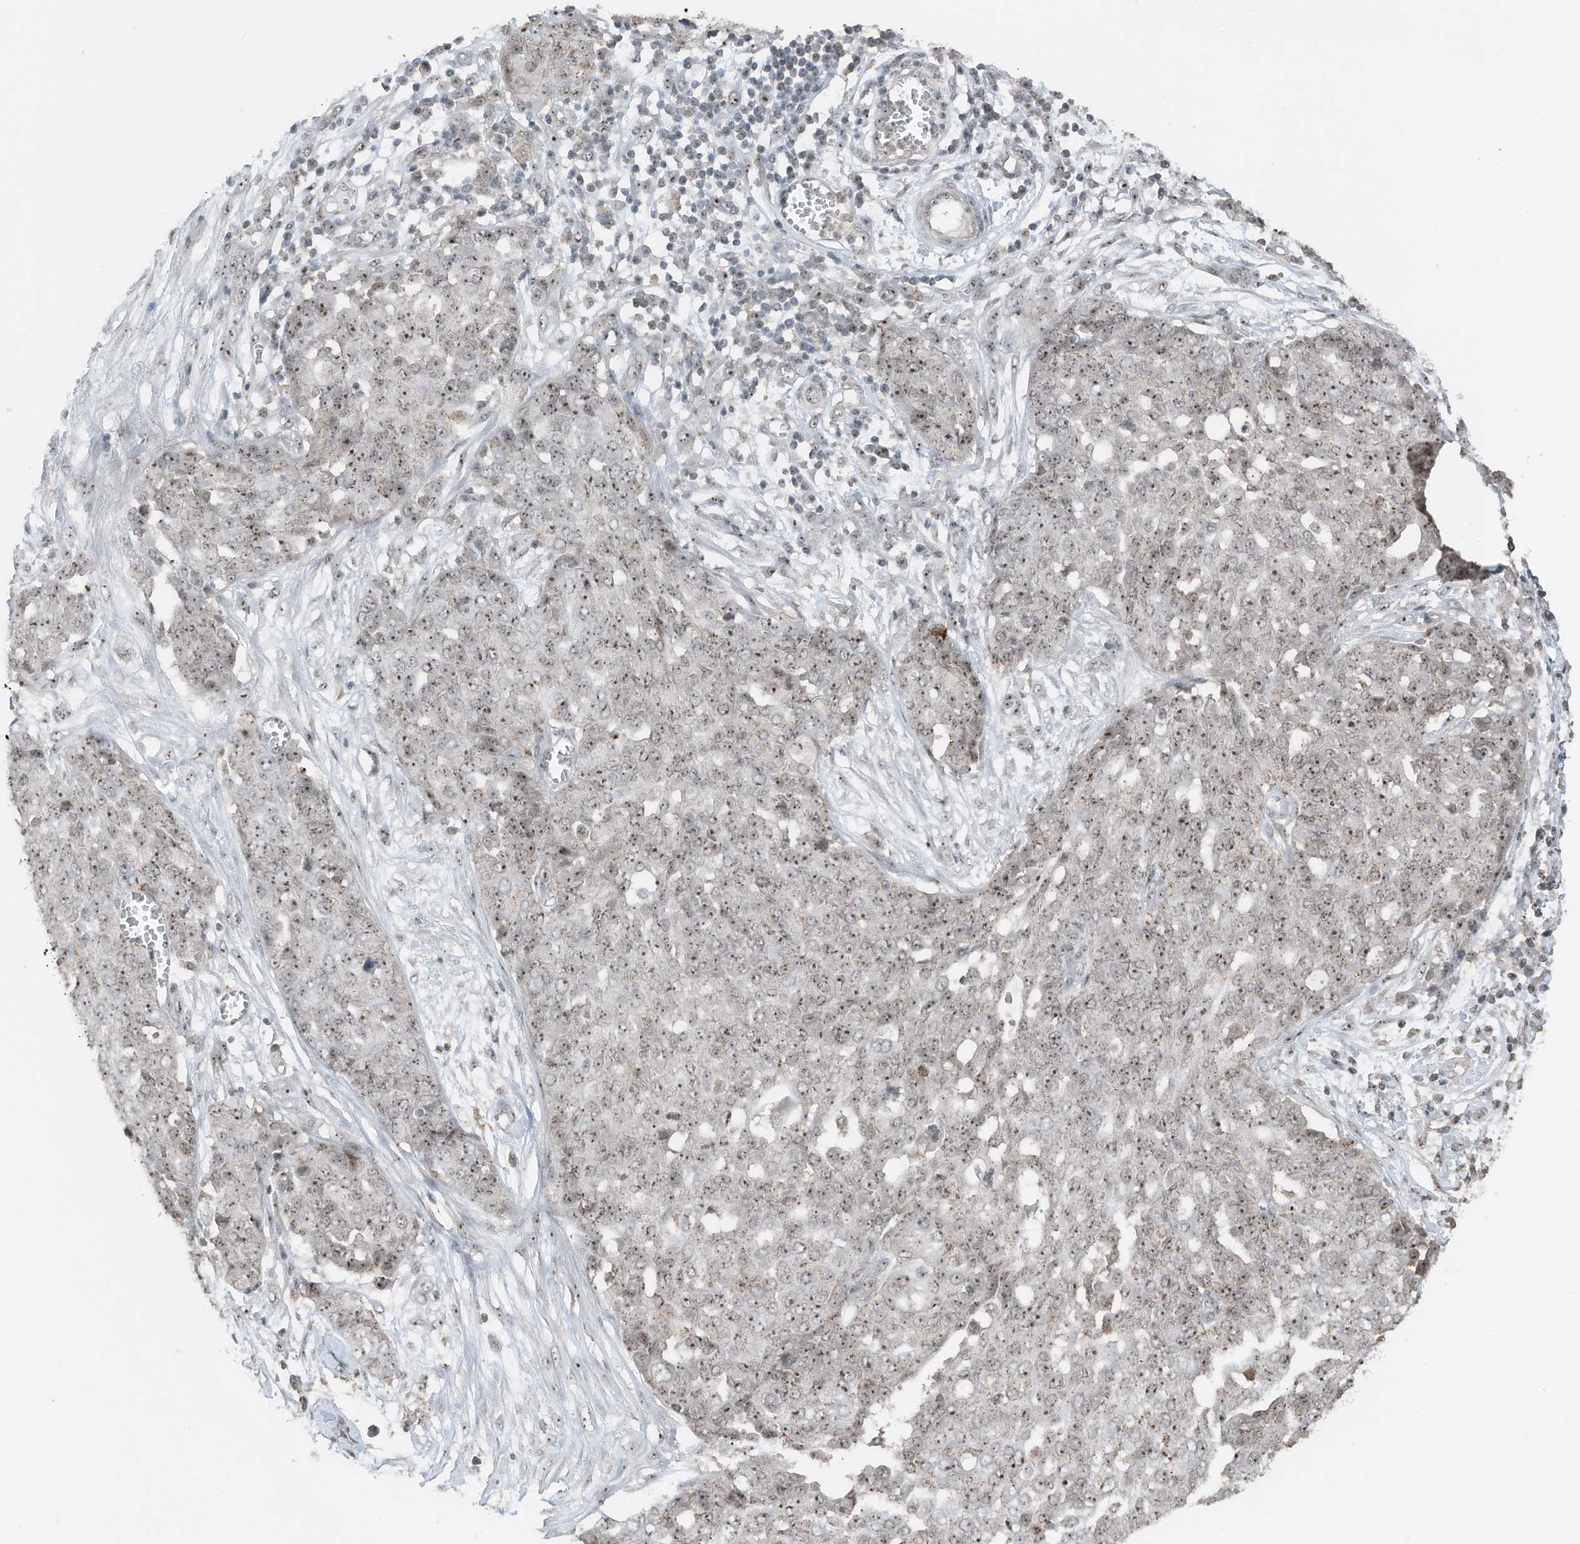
{"staining": {"intensity": "moderate", "quantity": ">75%", "location": "nuclear"}, "tissue": "ovarian cancer", "cell_type": "Tumor cells", "image_type": "cancer", "snomed": [{"axis": "morphology", "description": "Cystadenocarcinoma, serous, NOS"}, {"axis": "topography", "description": "Soft tissue"}, {"axis": "topography", "description": "Ovary"}], "caption": "Brown immunohistochemical staining in human ovarian serous cystadenocarcinoma demonstrates moderate nuclear expression in approximately >75% of tumor cells.", "gene": "UTP3", "patient": {"sex": "female", "age": 57}}